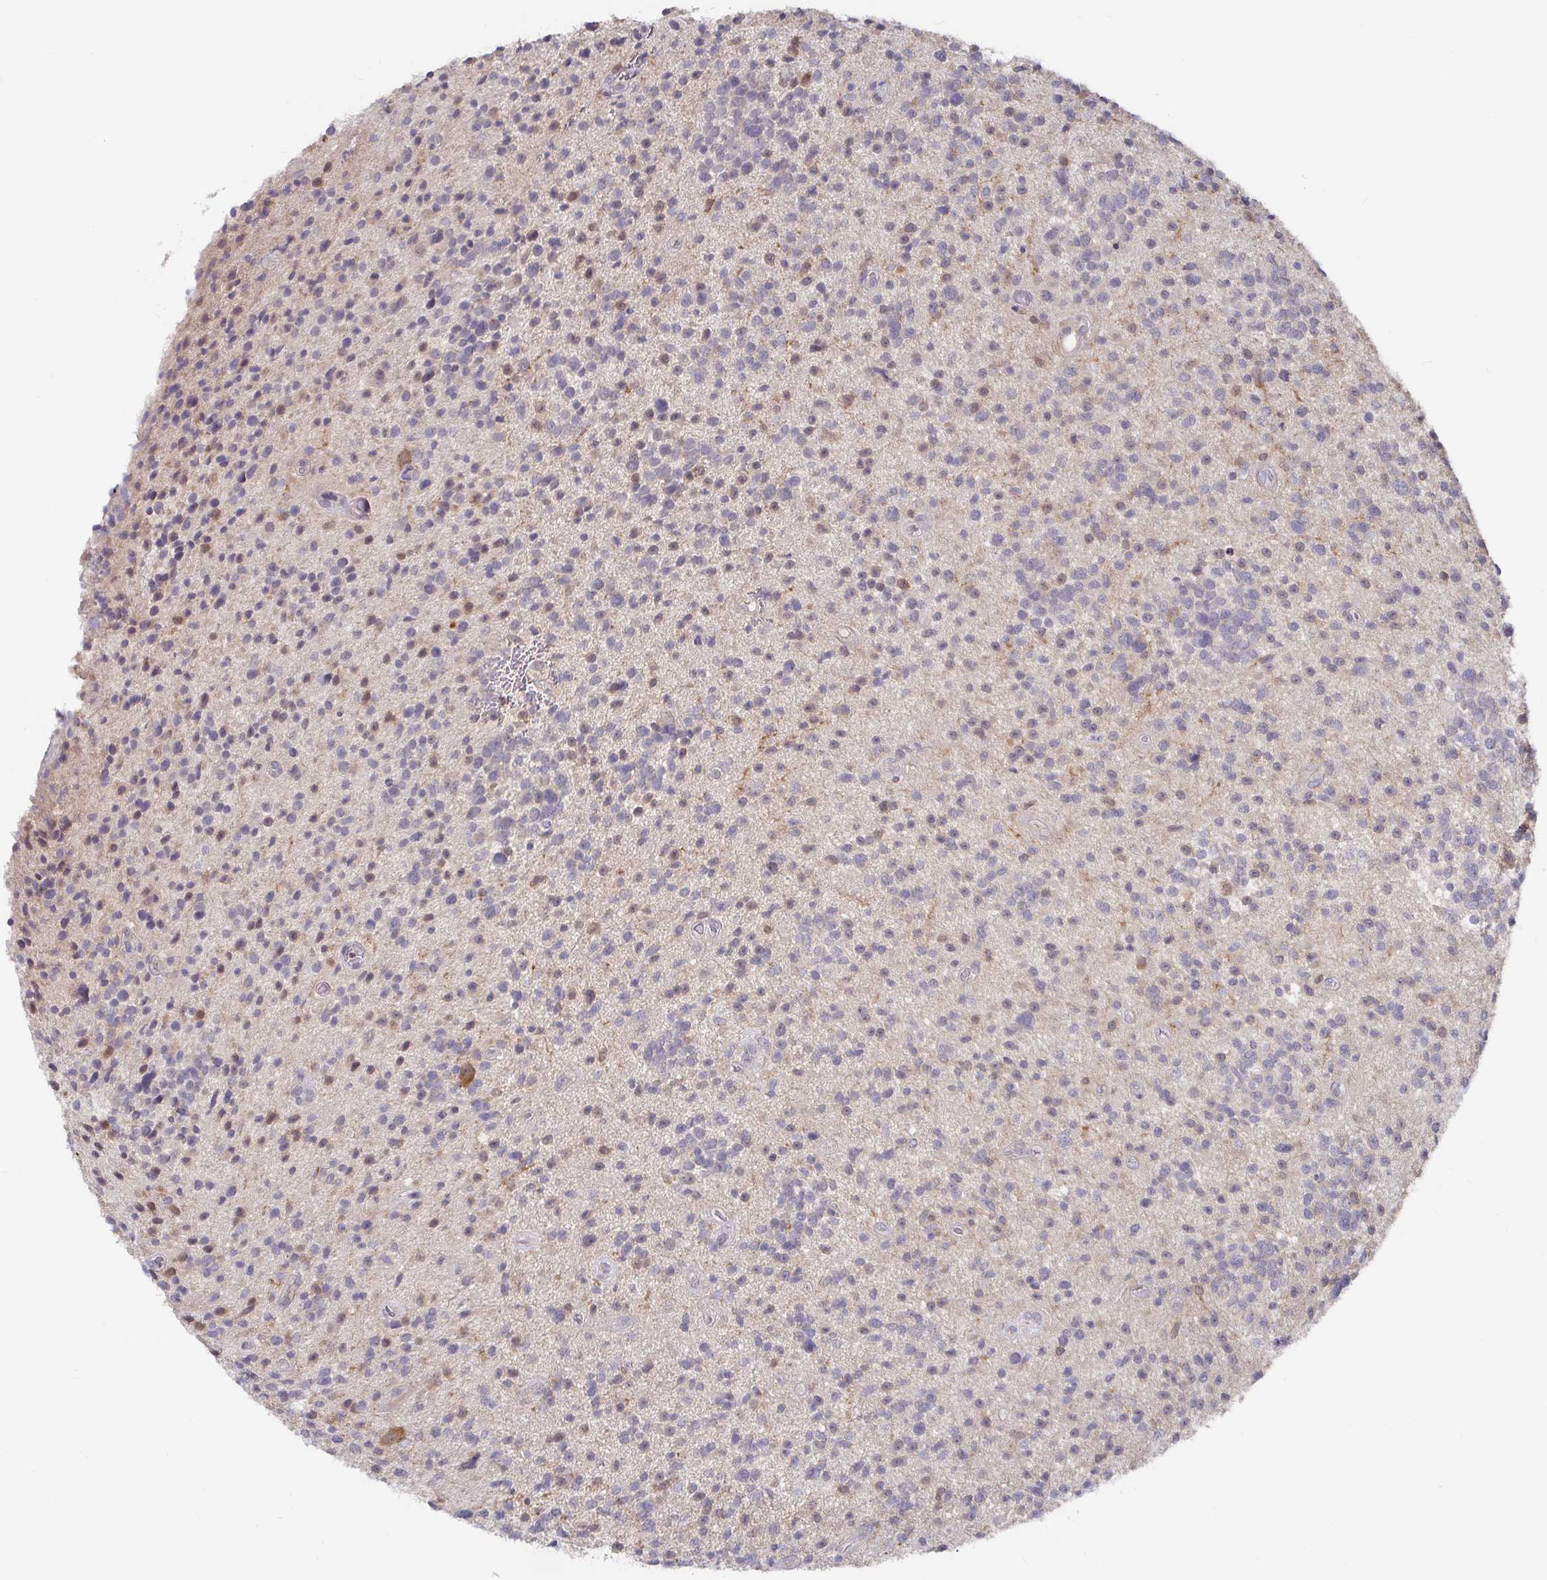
{"staining": {"intensity": "negative", "quantity": "none", "location": "none"}, "tissue": "glioma", "cell_type": "Tumor cells", "image_type": "cancer", "snomed": [{"axis": "morphology", "description": "Glioma, malignant, High grade"}, {"axis": "topography", "description": "Brain"}], "caption": "A micrograph of high-grade glioma (malignant) stained for a protein exhibits no brown staining in tumor cells. Nuclei are stained in blue.", "gene": "CDH18", "patient": {"sex": "male", "age": 29}}